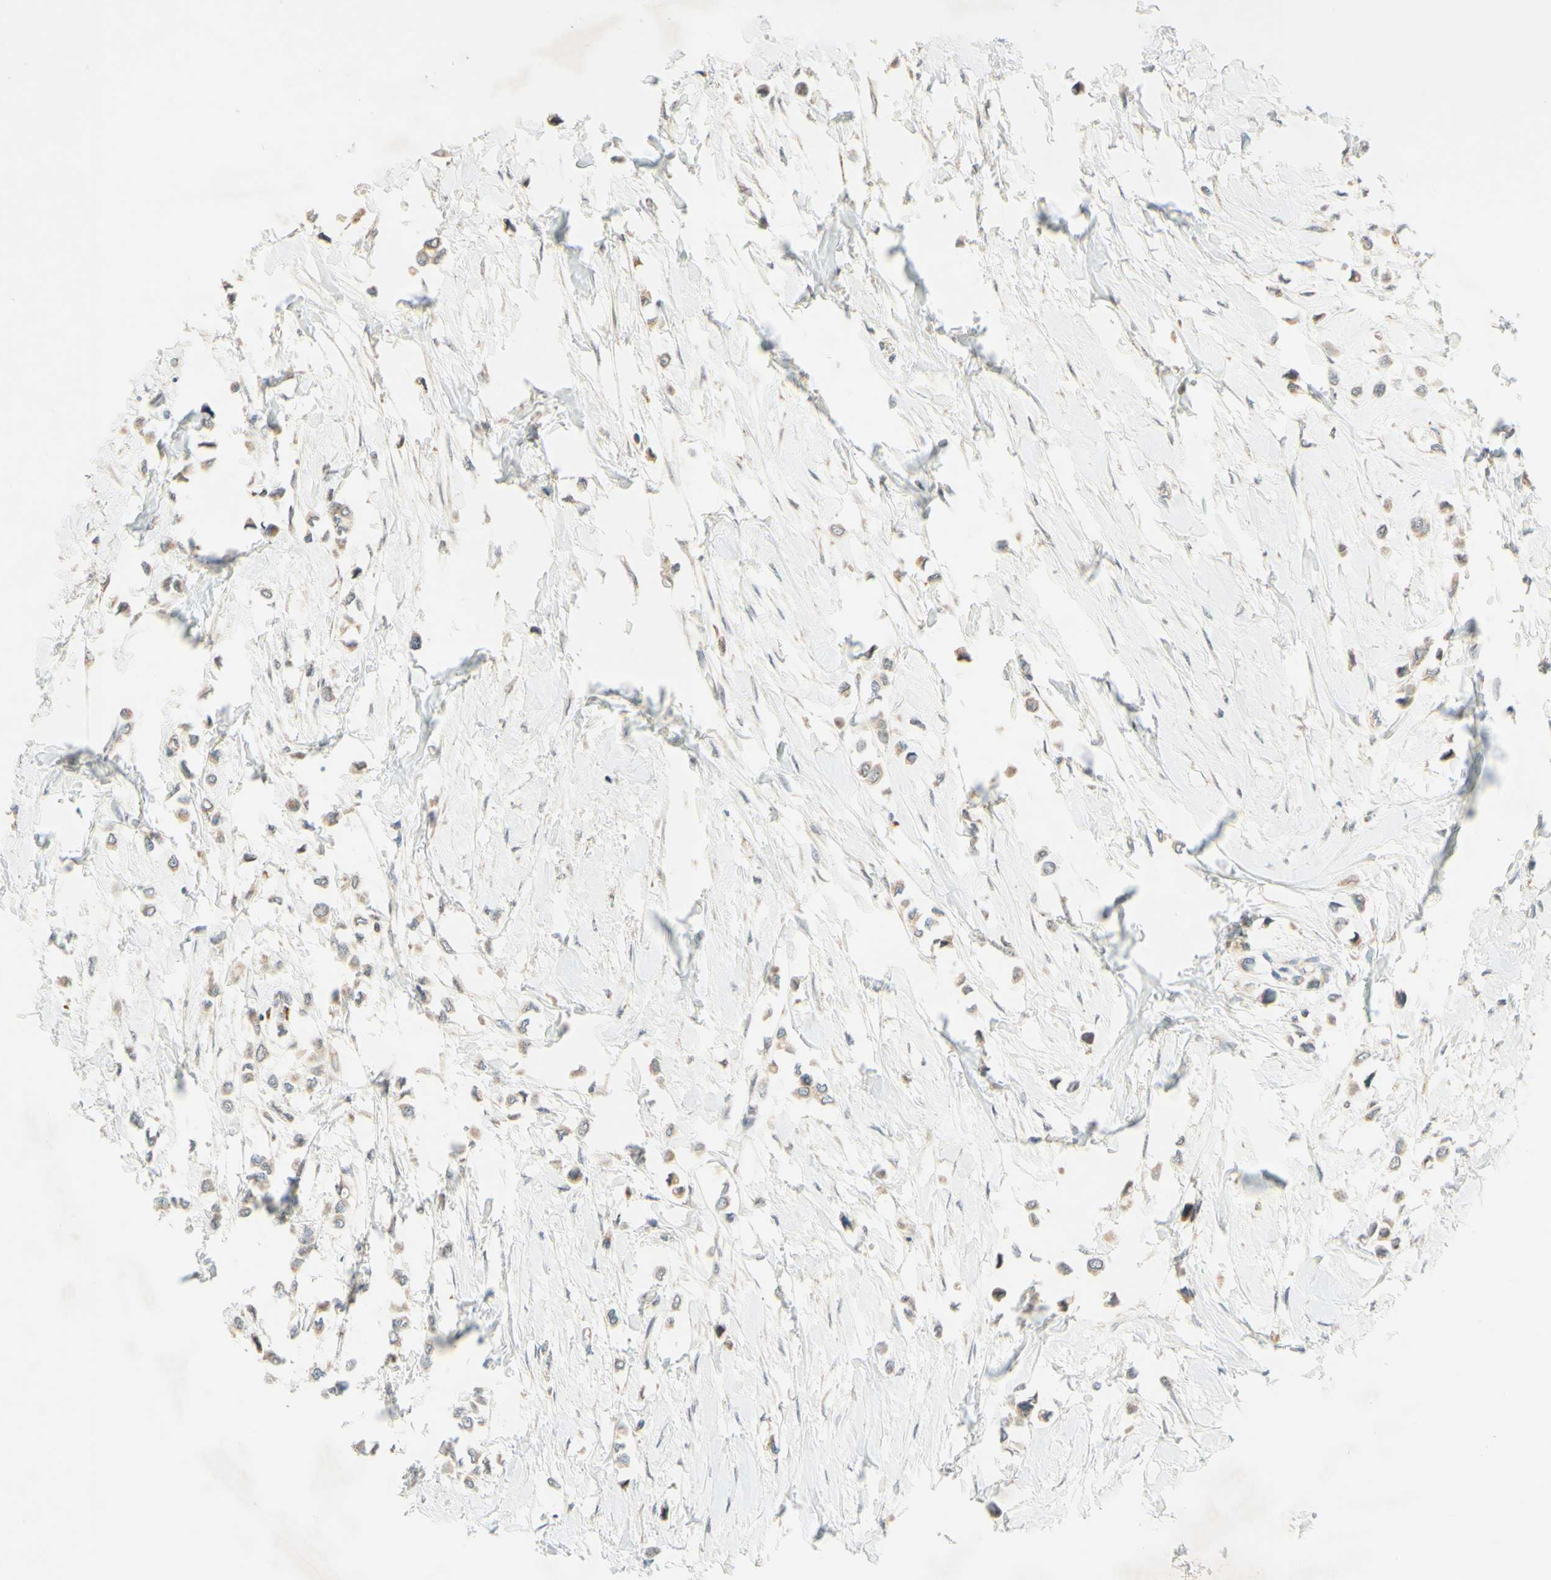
{"staining": {"intensity": "weak", "quantity": ">75%", "location": "cytoplasmic/membranous"}, "tissue": "breast cancer", "cell_type": "Tumor cells", "image_type": "cancer", "snomed": [{"axis": "morphology", "description": "Lobular carcinoma"}, {"axis": "topography", "description": "Breast"}], "caption": "Immunohistochemistry (DAB) staining of human breast cancer (lobular carcinoma) reveals weak cytoplasmic/membranous protein positivity in about >75% of tumor cells. (IHC, brightfield microscopy, high magnification).", "gene": "GATA1", "patient": {"sex": "female", "age": 51}}